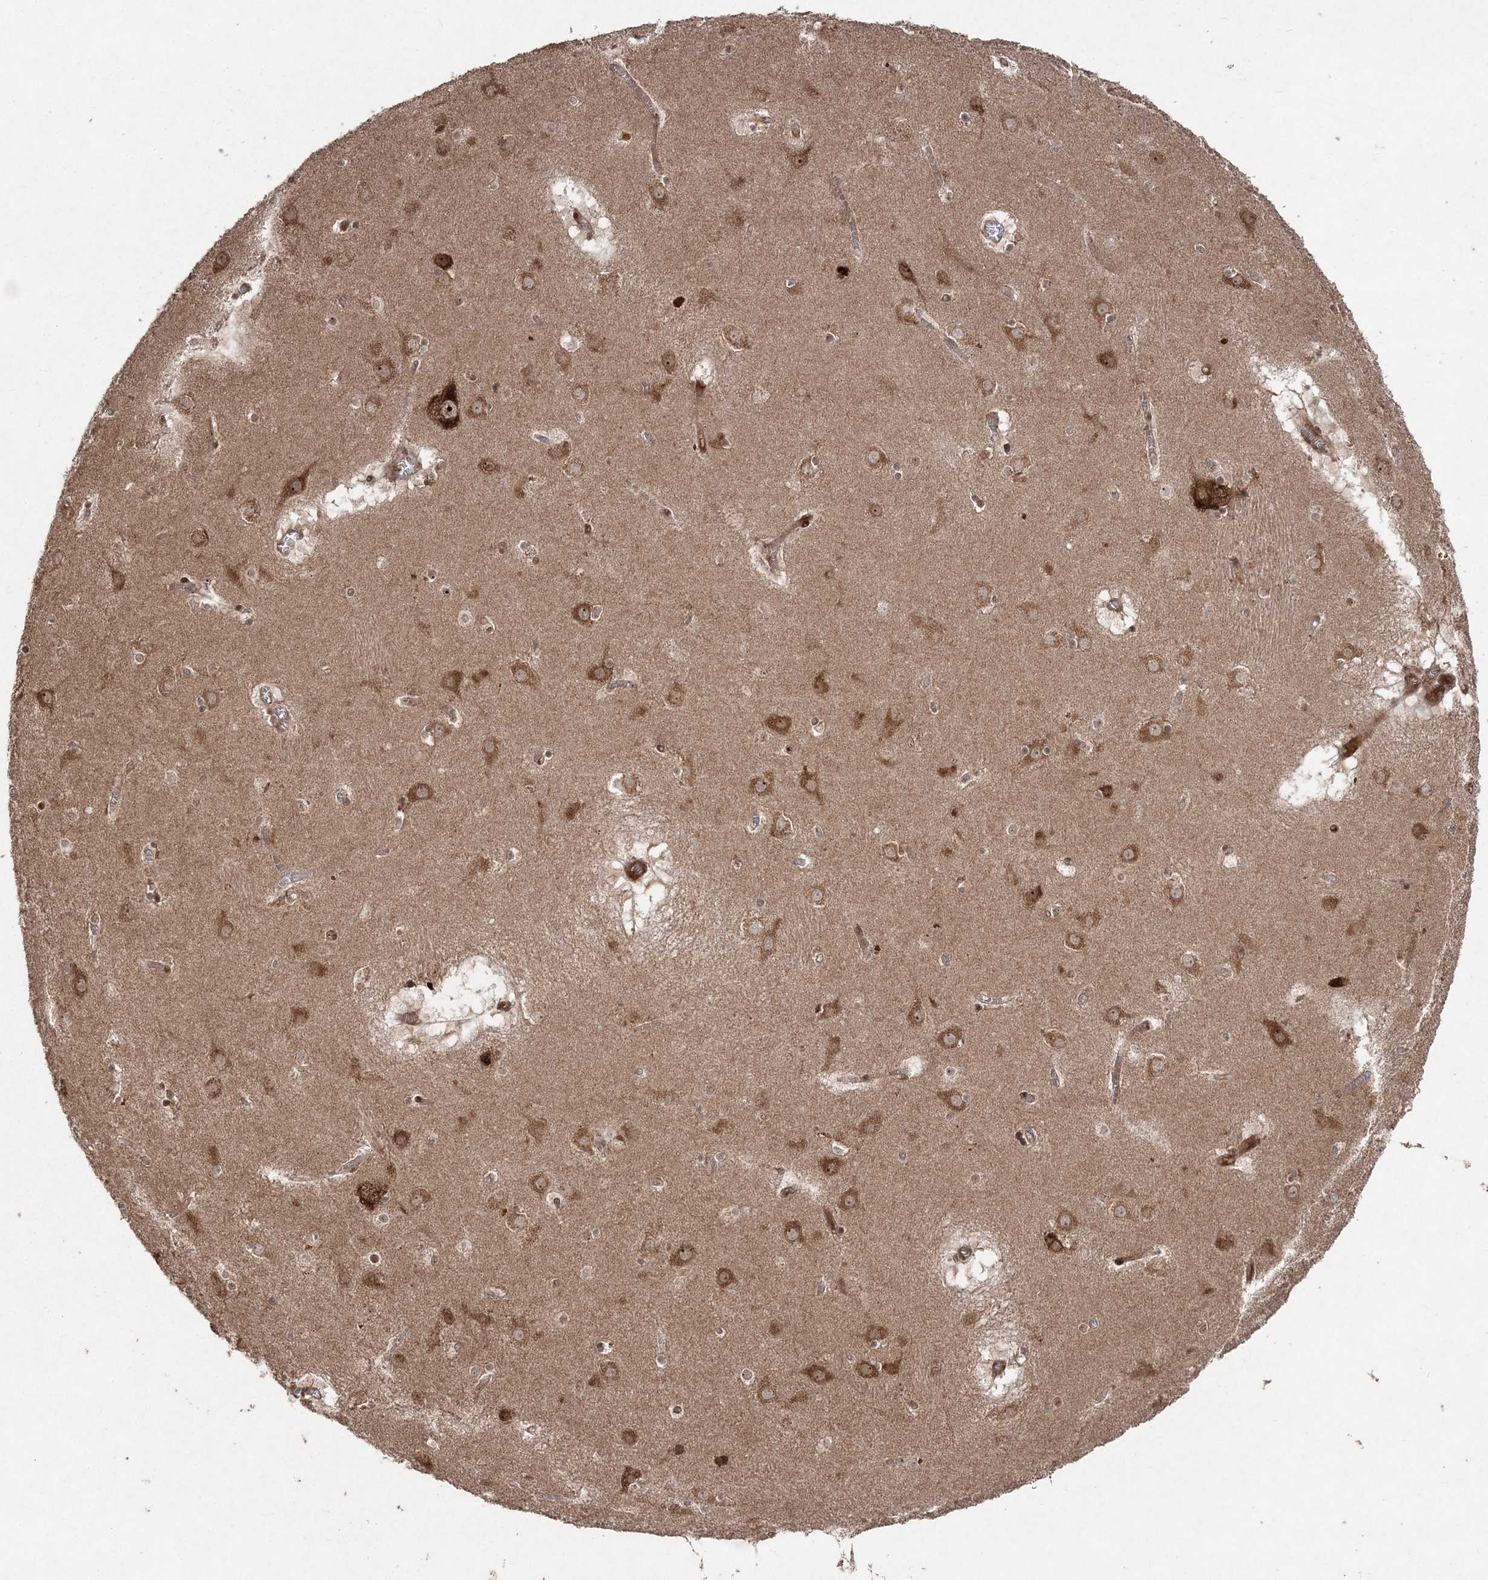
{"staining": {"intensity": "moderate", "quantity": "<25%", "location": "cytoplasmic/membranous,nuclear"}, "tissue": "caudate", "cell_type": "Glial cells", "image_type": "normal", "snomed": [{"axis": "morphology", "description": "Normal tissue, NOS"}, {"axis": "topography", "description": "Lateral ventricle wall"}], "caption": "Immunohistochemistry staining of unremarkable caudate, which shows low levels of moderate cytoplasmic/membranous,nuclear staining in approximately <25% of glial cells indicating moderate cytoplasmic/membranous,nuclear protein staining. The staining was performed using DAB (3,3'-diaminobenzidine) (brown) for protein detection and nuclei were counterstained in hematoxylin (blue).", "gene": "SERINC1", "patient": {"sex": "male", "age": 70}}